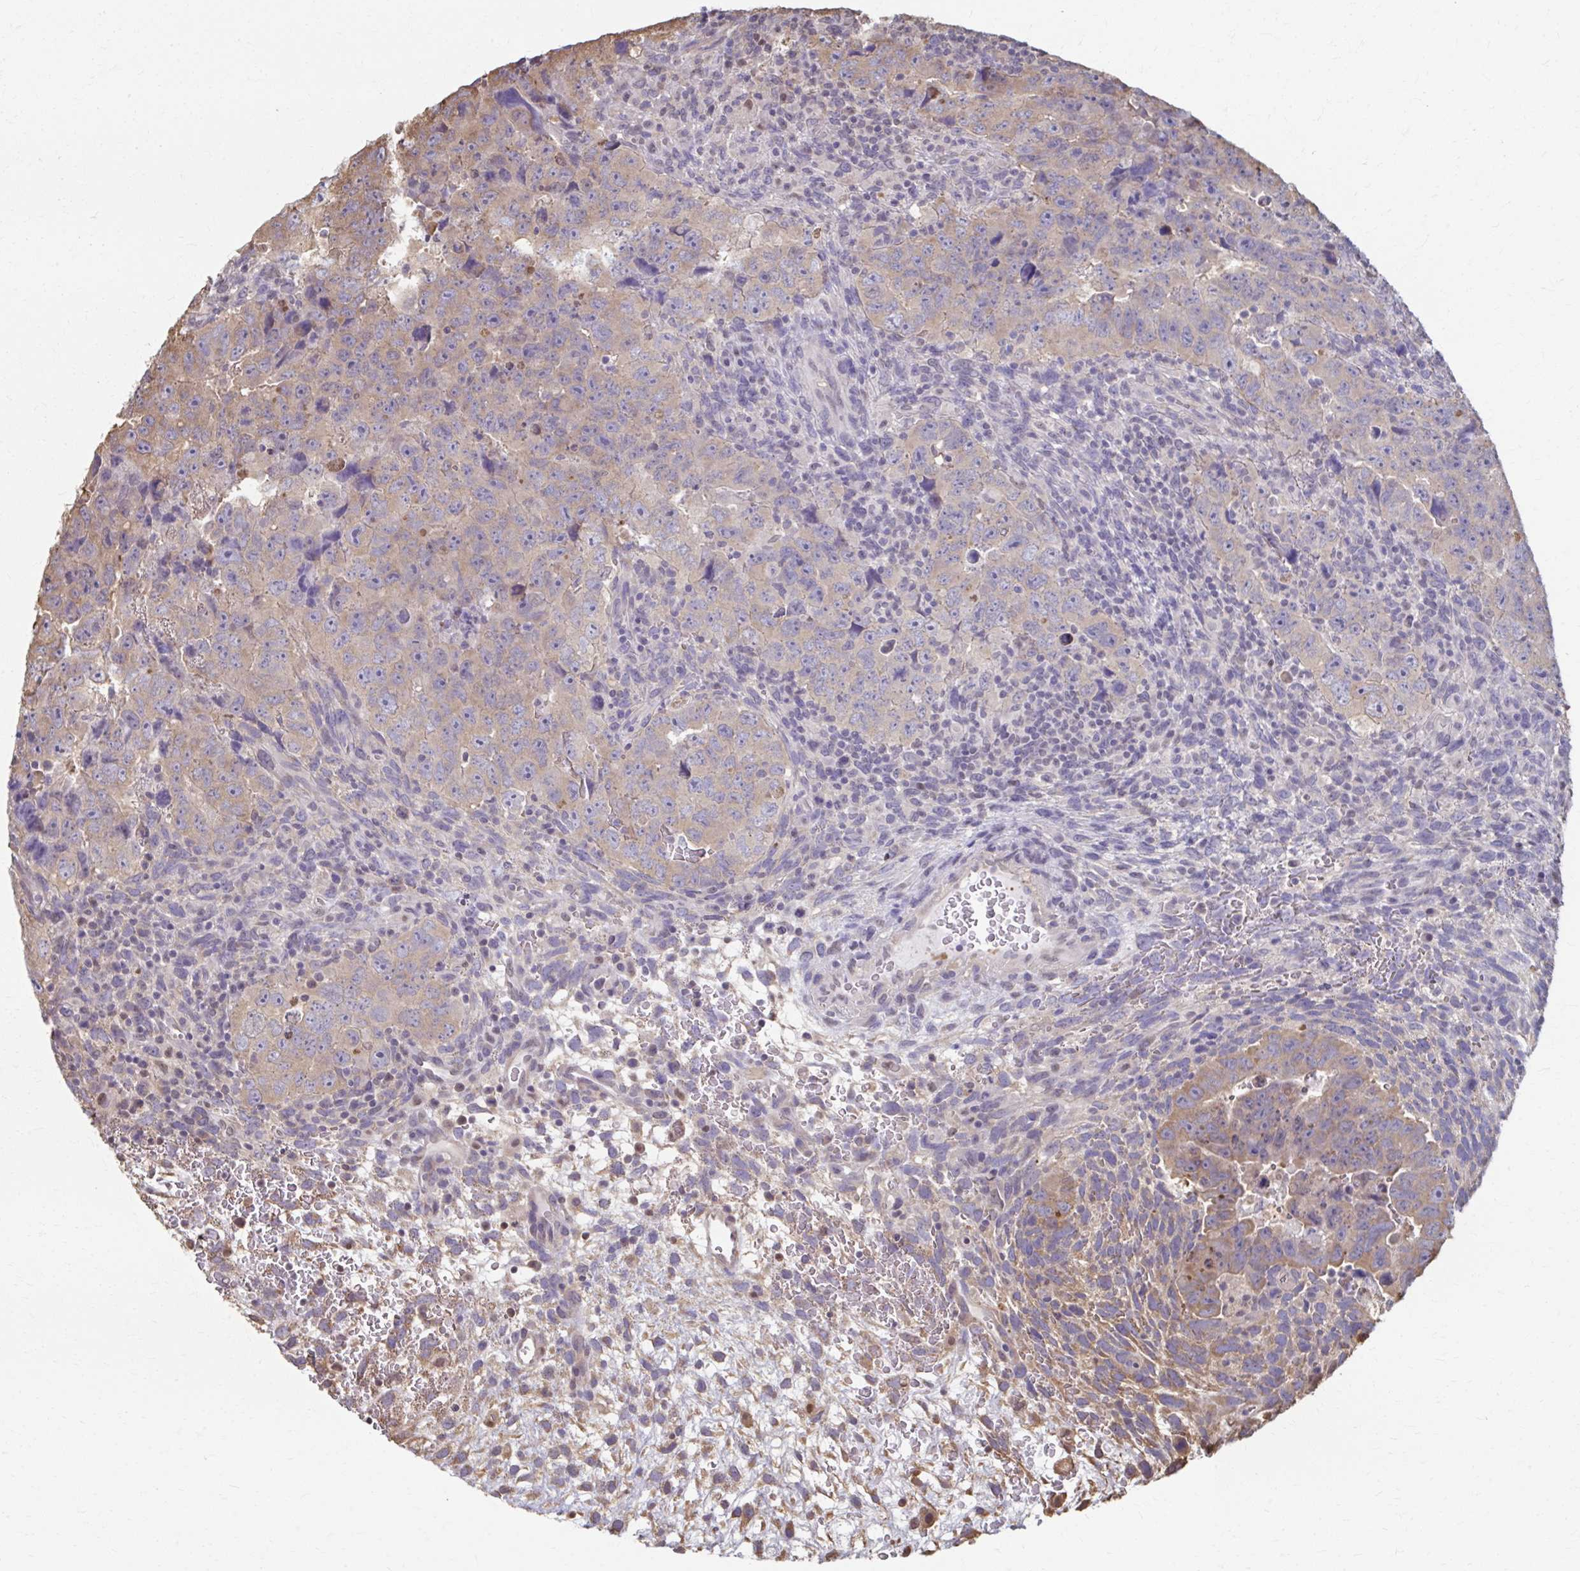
{"staining": {"intensity": "weak", "quantity": "25%-75%", "location": "cytoplasmic/membranous"}, "tissue": "testis cancer", "cell_type": "Tumor cells", "image_type": "cancer", "snomed": [{"axis": "morphology", "description": "Carcinoma, Embryonal, NOS"}, {"axis": "topography", "description": "Testis"}], "caption": "Immunohistochemistry histopathology image of human testis cancer (embryonal carcinoma) stained for a protein (brown), which demonstrates low levels of weak cytoplasmic/membranous staining in approximately 25%-75% of tumor cells.", "gene": "ING4", "patient": {"sex": "male", "age": 24}}